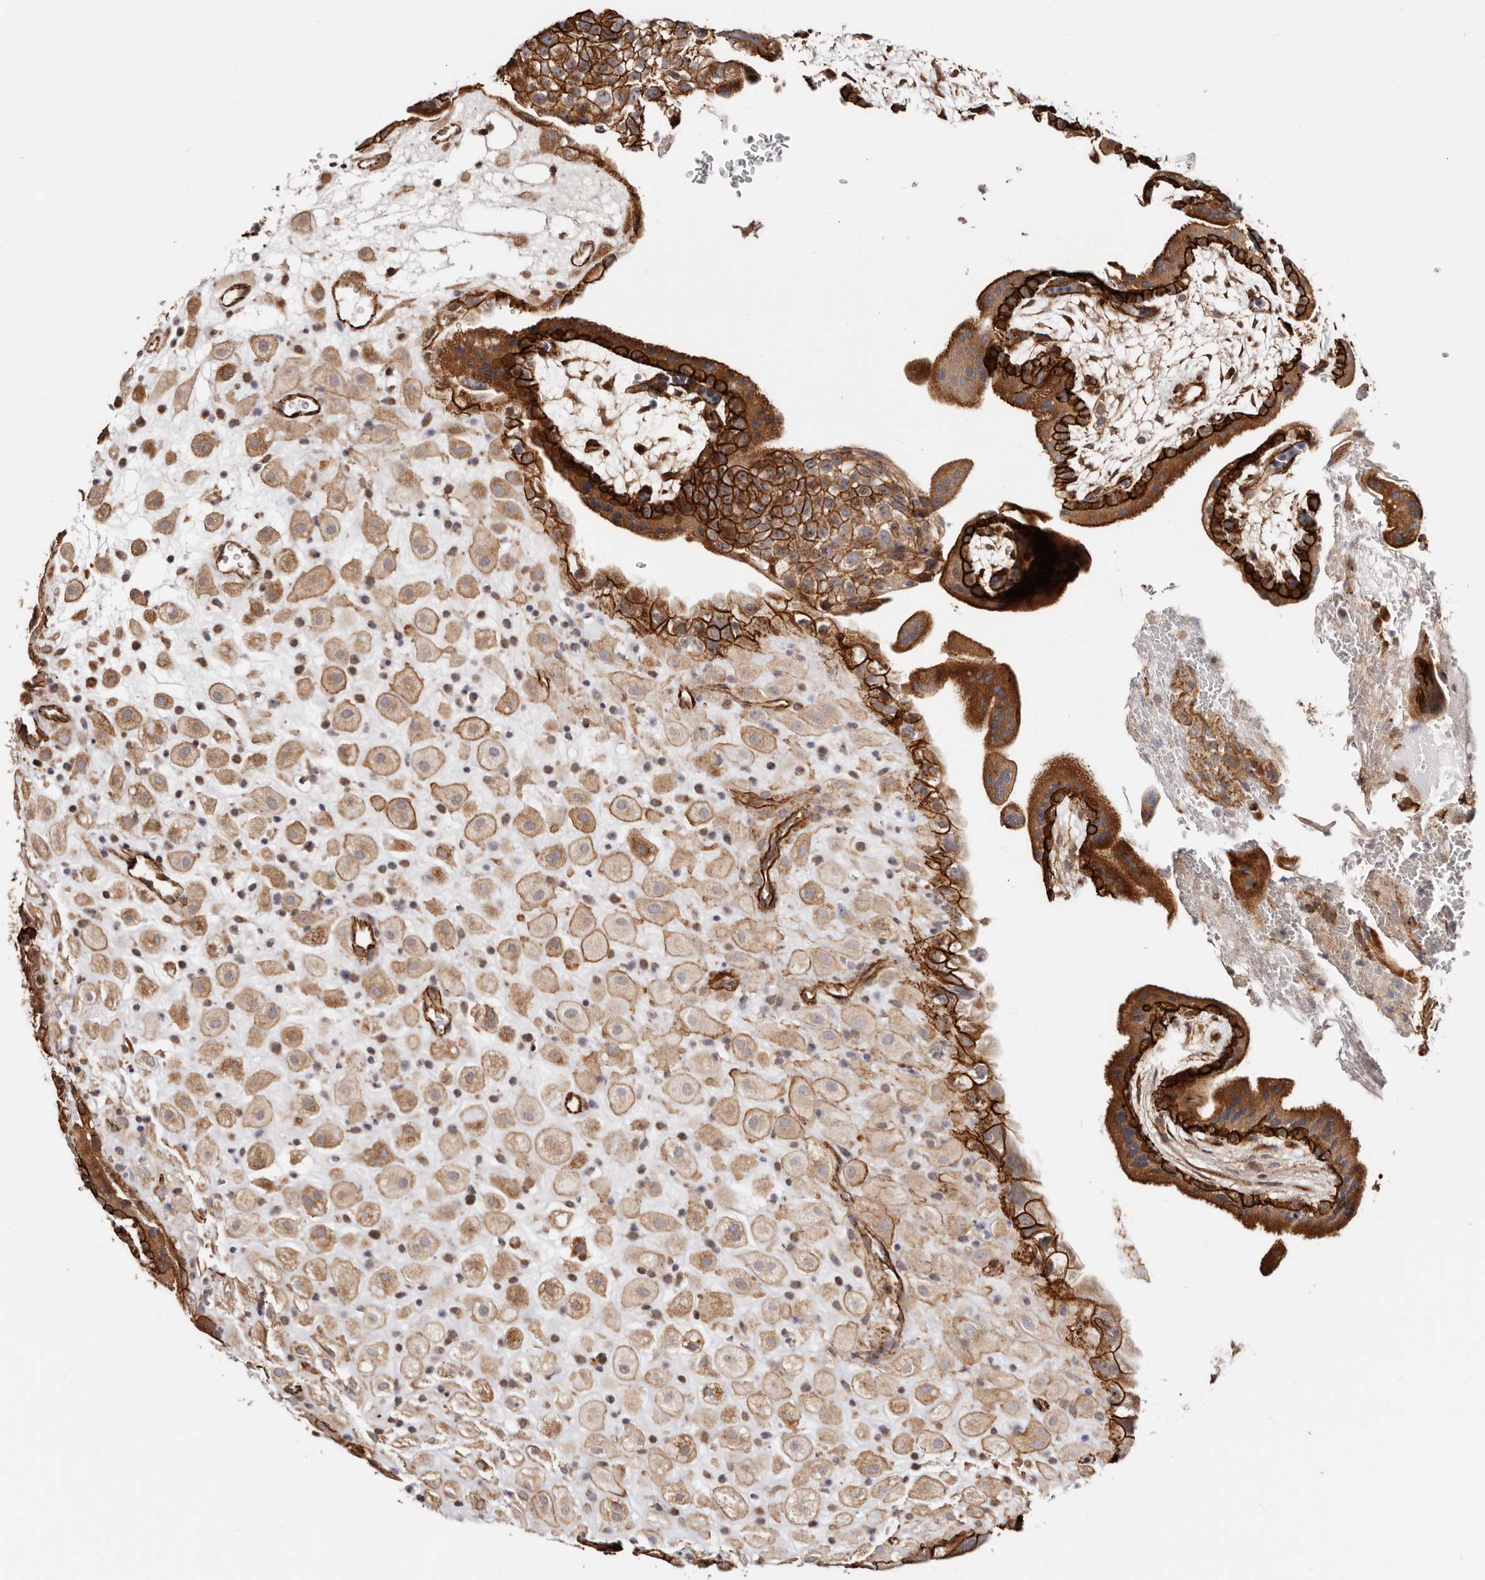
{"staining": {"intensity": "moderate", "quantity": ">75%", "location": "cytoplasmic/membranous"}, "tissue": "placenta", "cell_type": "Decidual cells", "image_type": "normal", "snomed": [{"axis": "morphology", "description": "Normal tissue, NOS"}, {"axis": "topography", "description": "Placenta"}], "caption": "The histopathology image exhibits staining of unremarkable placenta, revealing moderate cytoplasmic/membranous protein staining (brown color) within decidual cells. (brown staining indicates protein expression, while blue staining denotes nuclei).", "gene": "CTNNB1", "patient": {"sex": "female", "age": 35}}